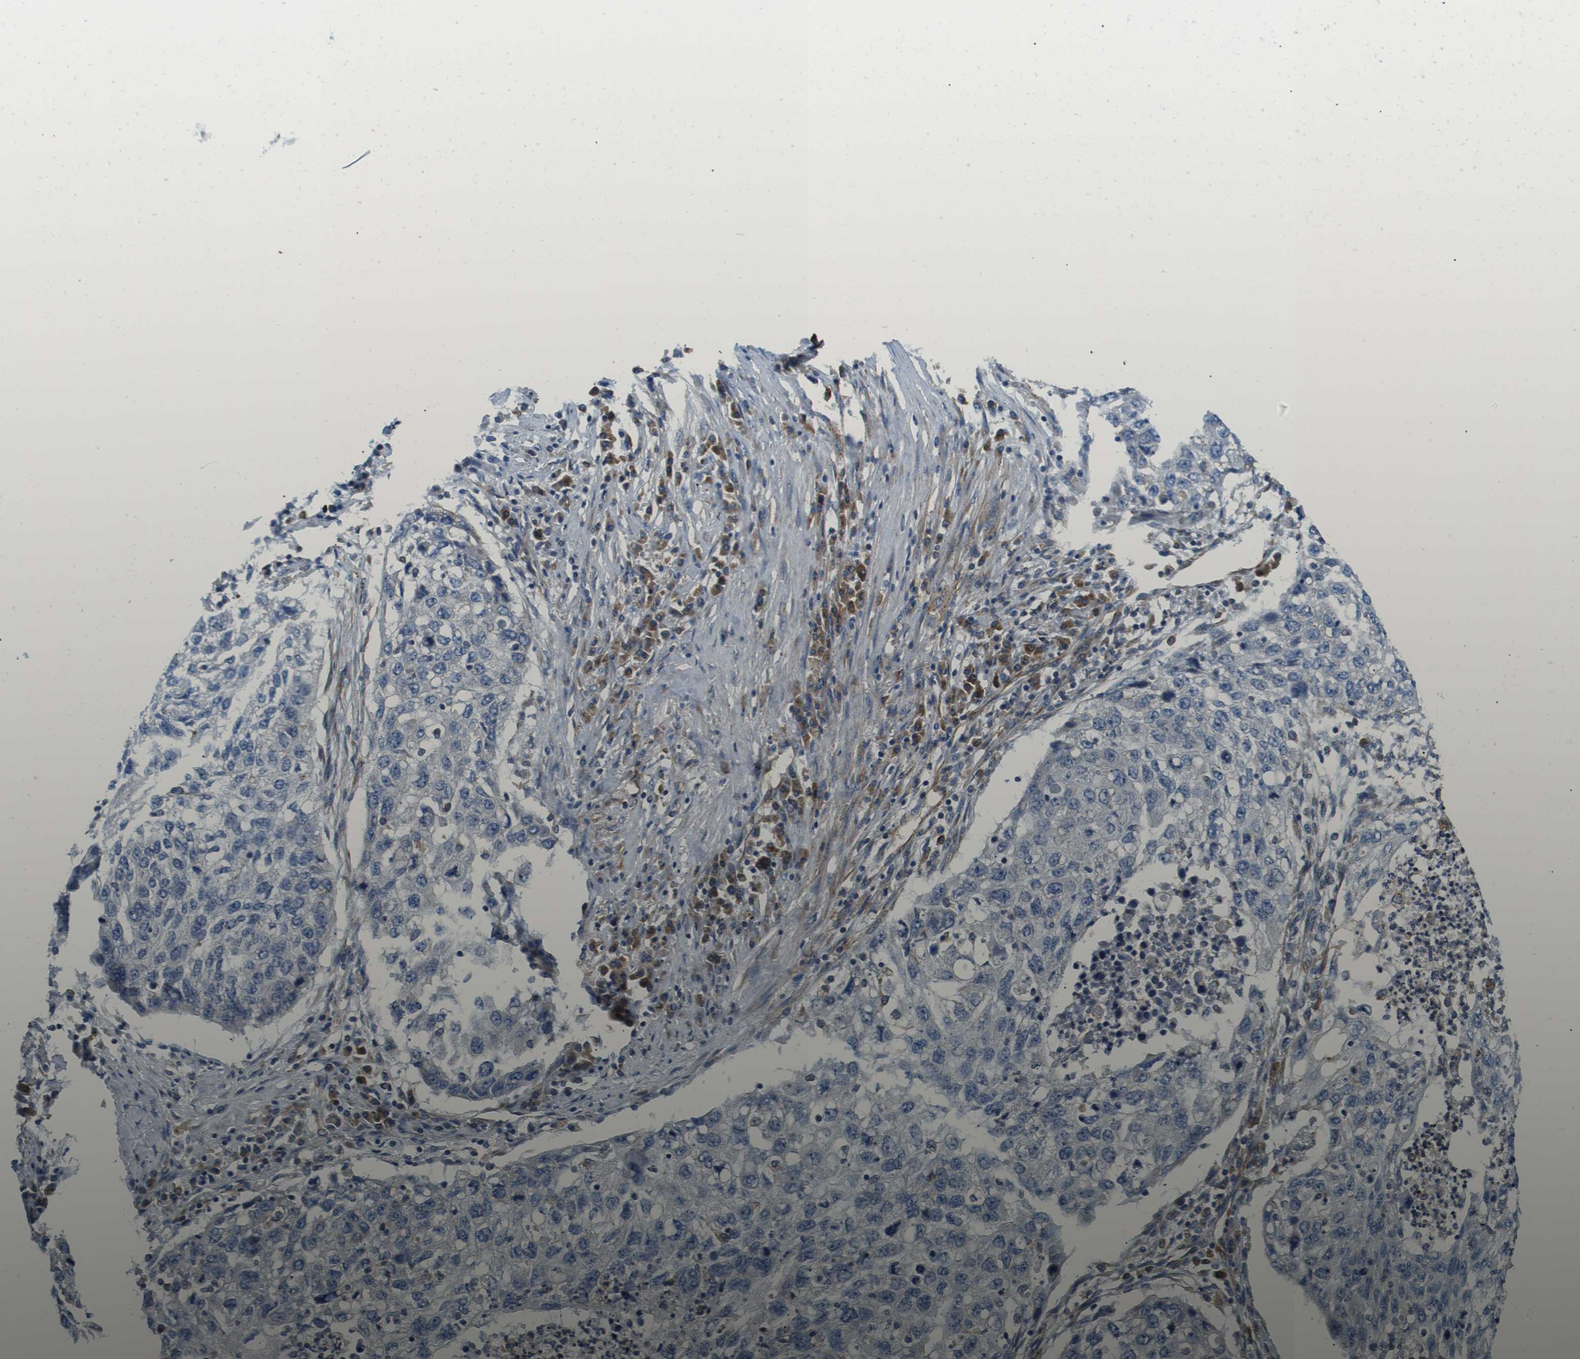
{"staining": {"intensity": "negative", "quantity": "none", "location": "none"}, "tissue": "lung cancer", "cell_type": "Tumor cells", "image_type": "cancer", "snomed": [{"axis": "morphology", "description": "Squamous cell carcinoma, NOS"}, {"axis": "topography", "description": "Lung"}], "caption": "Human lung cancer stained for a protein using immunohistochemistry reveals no staining in tumor cells.", "gene": "HSD17B12", "patient": {"sex": "female", "age": 63}}